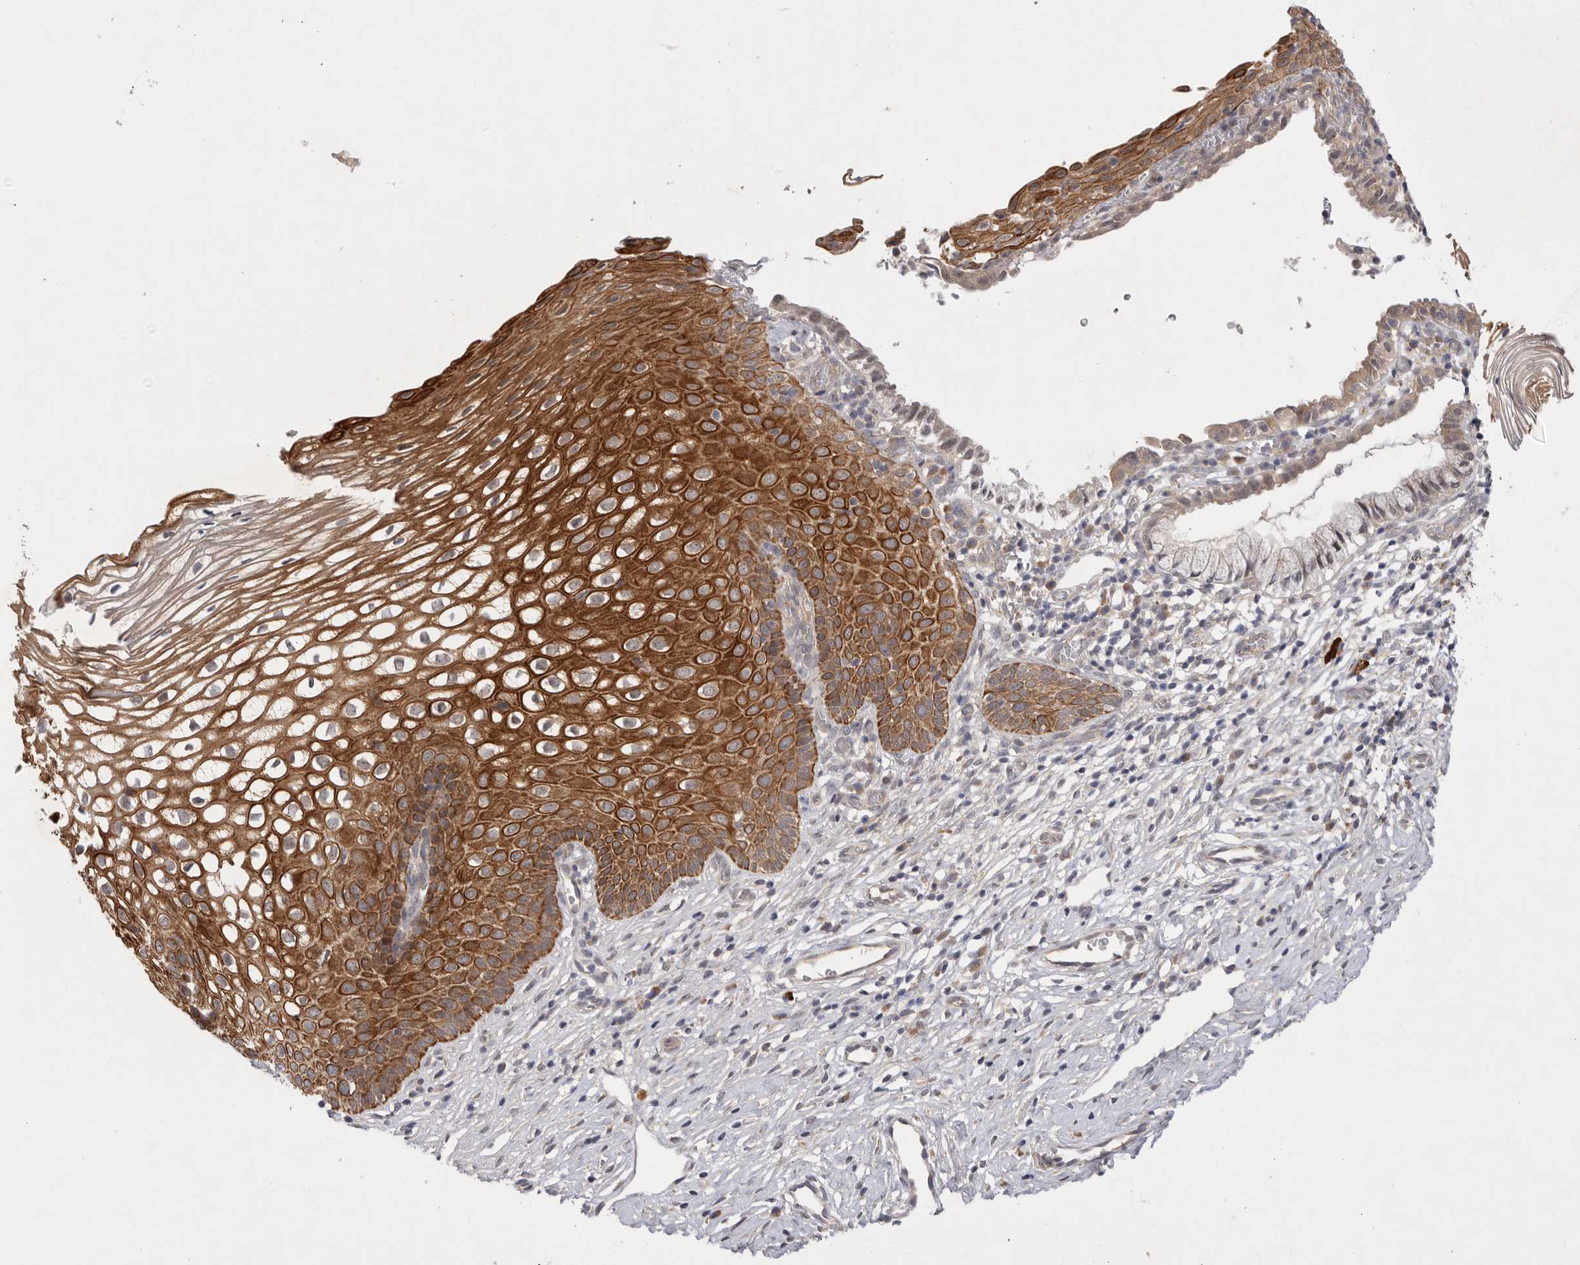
{"staining": {"intensity": "weak", "quantity": "<25%", "location": "cytoplasmic/membranous"}, "tissue": "cervix", "cell_type": "Glandular cells", "image_type": "normal", "snomed": [{"axis": "morphology", "description": "Normal tissue, NOS"}, {"axis": "topography", "description": "Cervix"}], "caption": "IHC histopathology image of benign cervix: cervix stained with DAB shows no significant protein expression in glandular cells. (Brightfield microscopy of DAB IHC at high magnification).", "gene": "PTPDC1", "patient": {"sex": "female", "age": 27}}